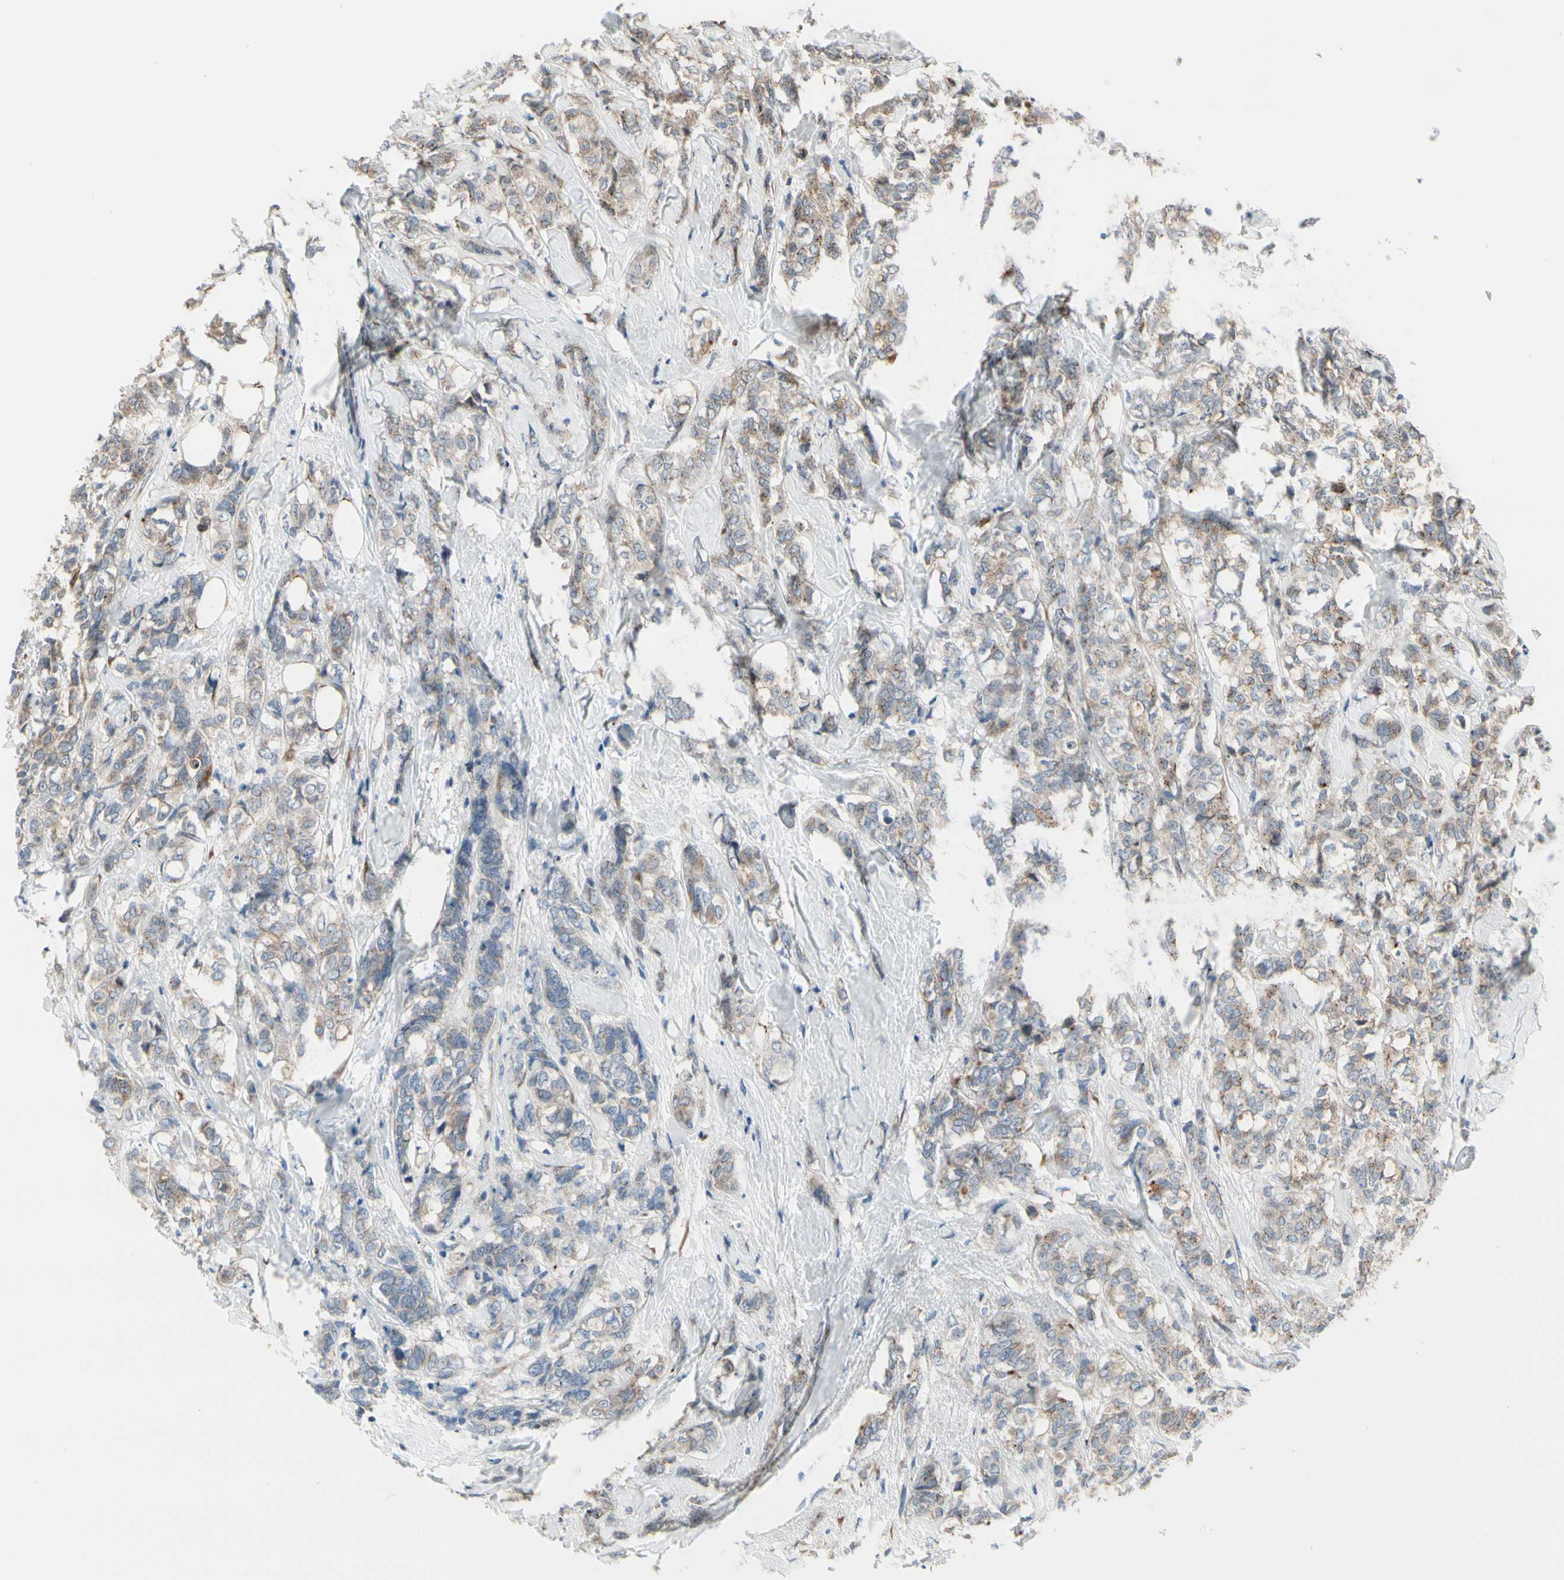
{"staining": {"intensity": "weak", "quantity": ">75%", "location": "cytoplasmic/membranous"}, "tissue": "breast cancer", "cell_type": "Tumor cells", "image_type": "cancer", "snomed": [{"axis": "morphology", "description": "Lobular carcinoma"}, {"axis": "topography", "description": "Breast"}], "caption": "Human breast cancer stained with a brown dye exhibits weak cytoplasmic/membranous positive expression in approximately >75% of tumor cells.", "gene": "SLC39A9", "patient": {"sex": "female", "age": 60}}